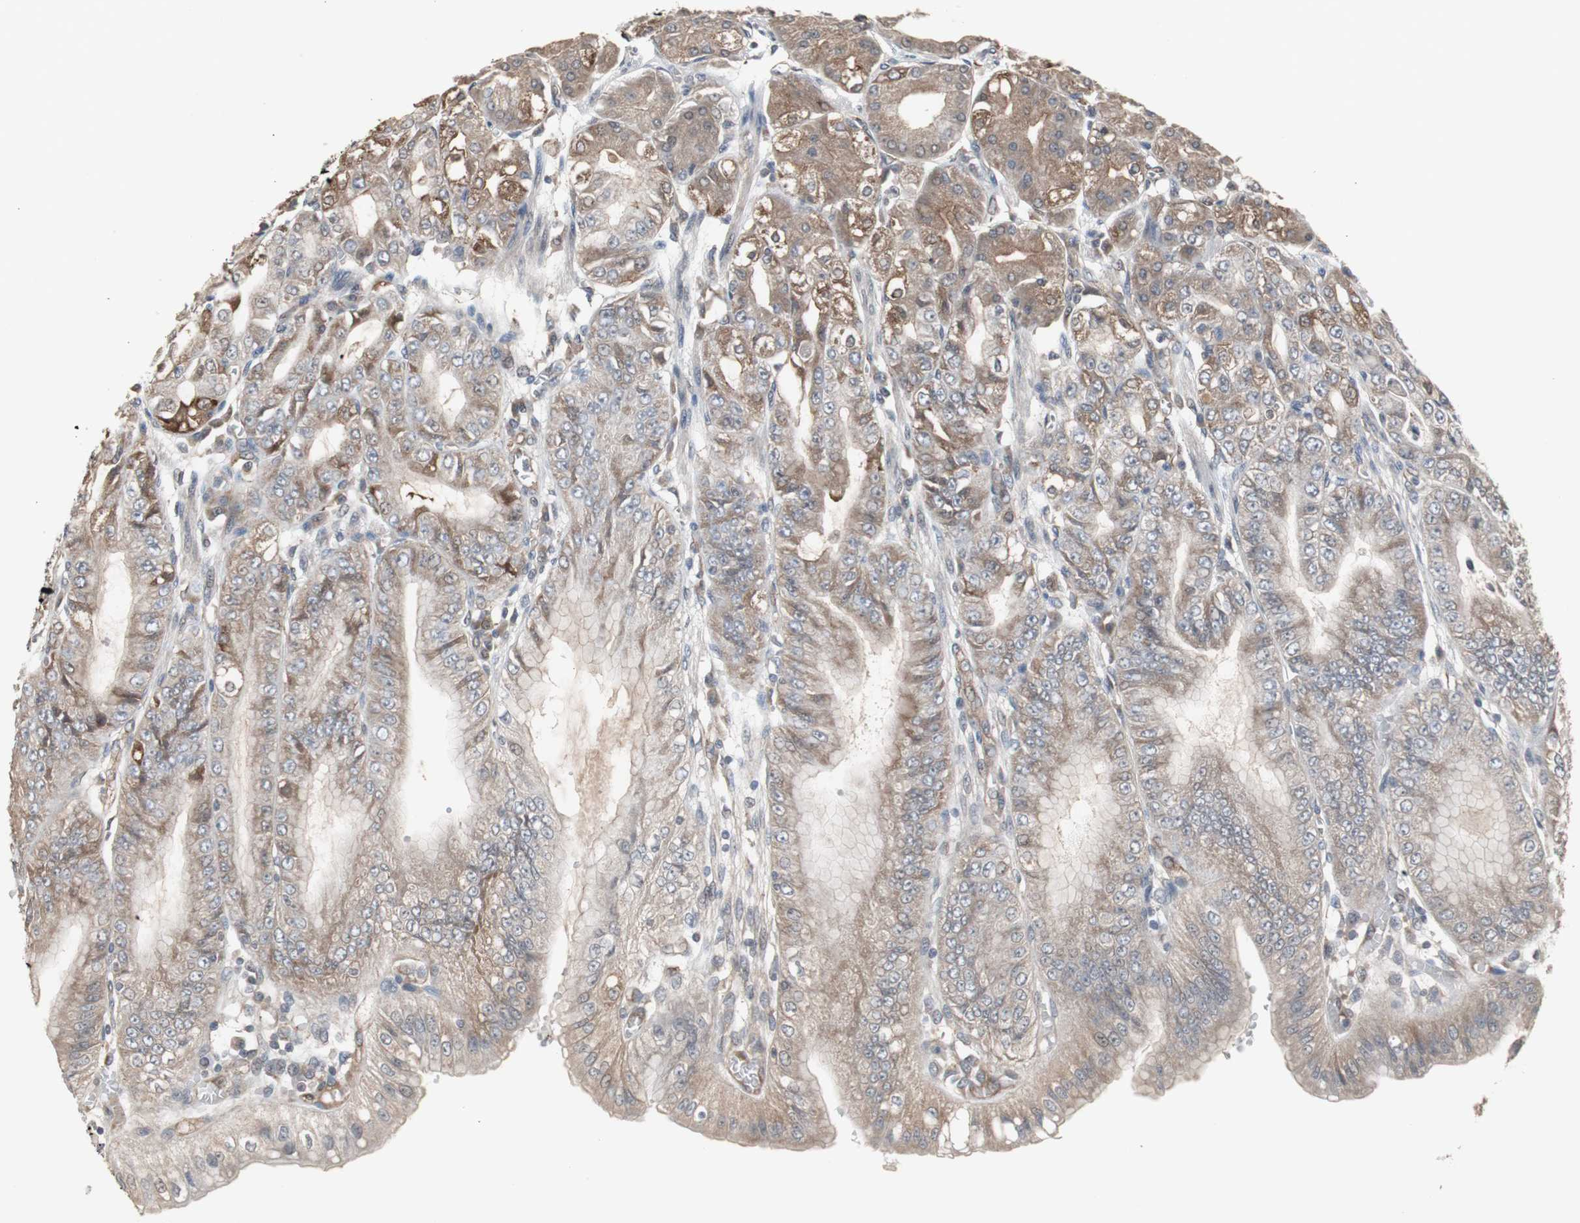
{"staining": {"intensity": "moderate", "quantity": ">75%", "location": "cytoplasmic/membranous"}, "tissue": "stomach", "cell_type": "Glandular cells", "image_type": "normal", "snomed": [{"axis": "morphology", "description": "Normal tissue, NOS"}, {"axis": "topography", "description": "Stomach, lower"}], "caption": "Human stomach stained with a brown dye displays moderate cytoplasmic/membranous positive expression in approximately >75% of glandular cells.", "gene": "ATP2B2", "patient": {"sex": "male", "age": 71}}